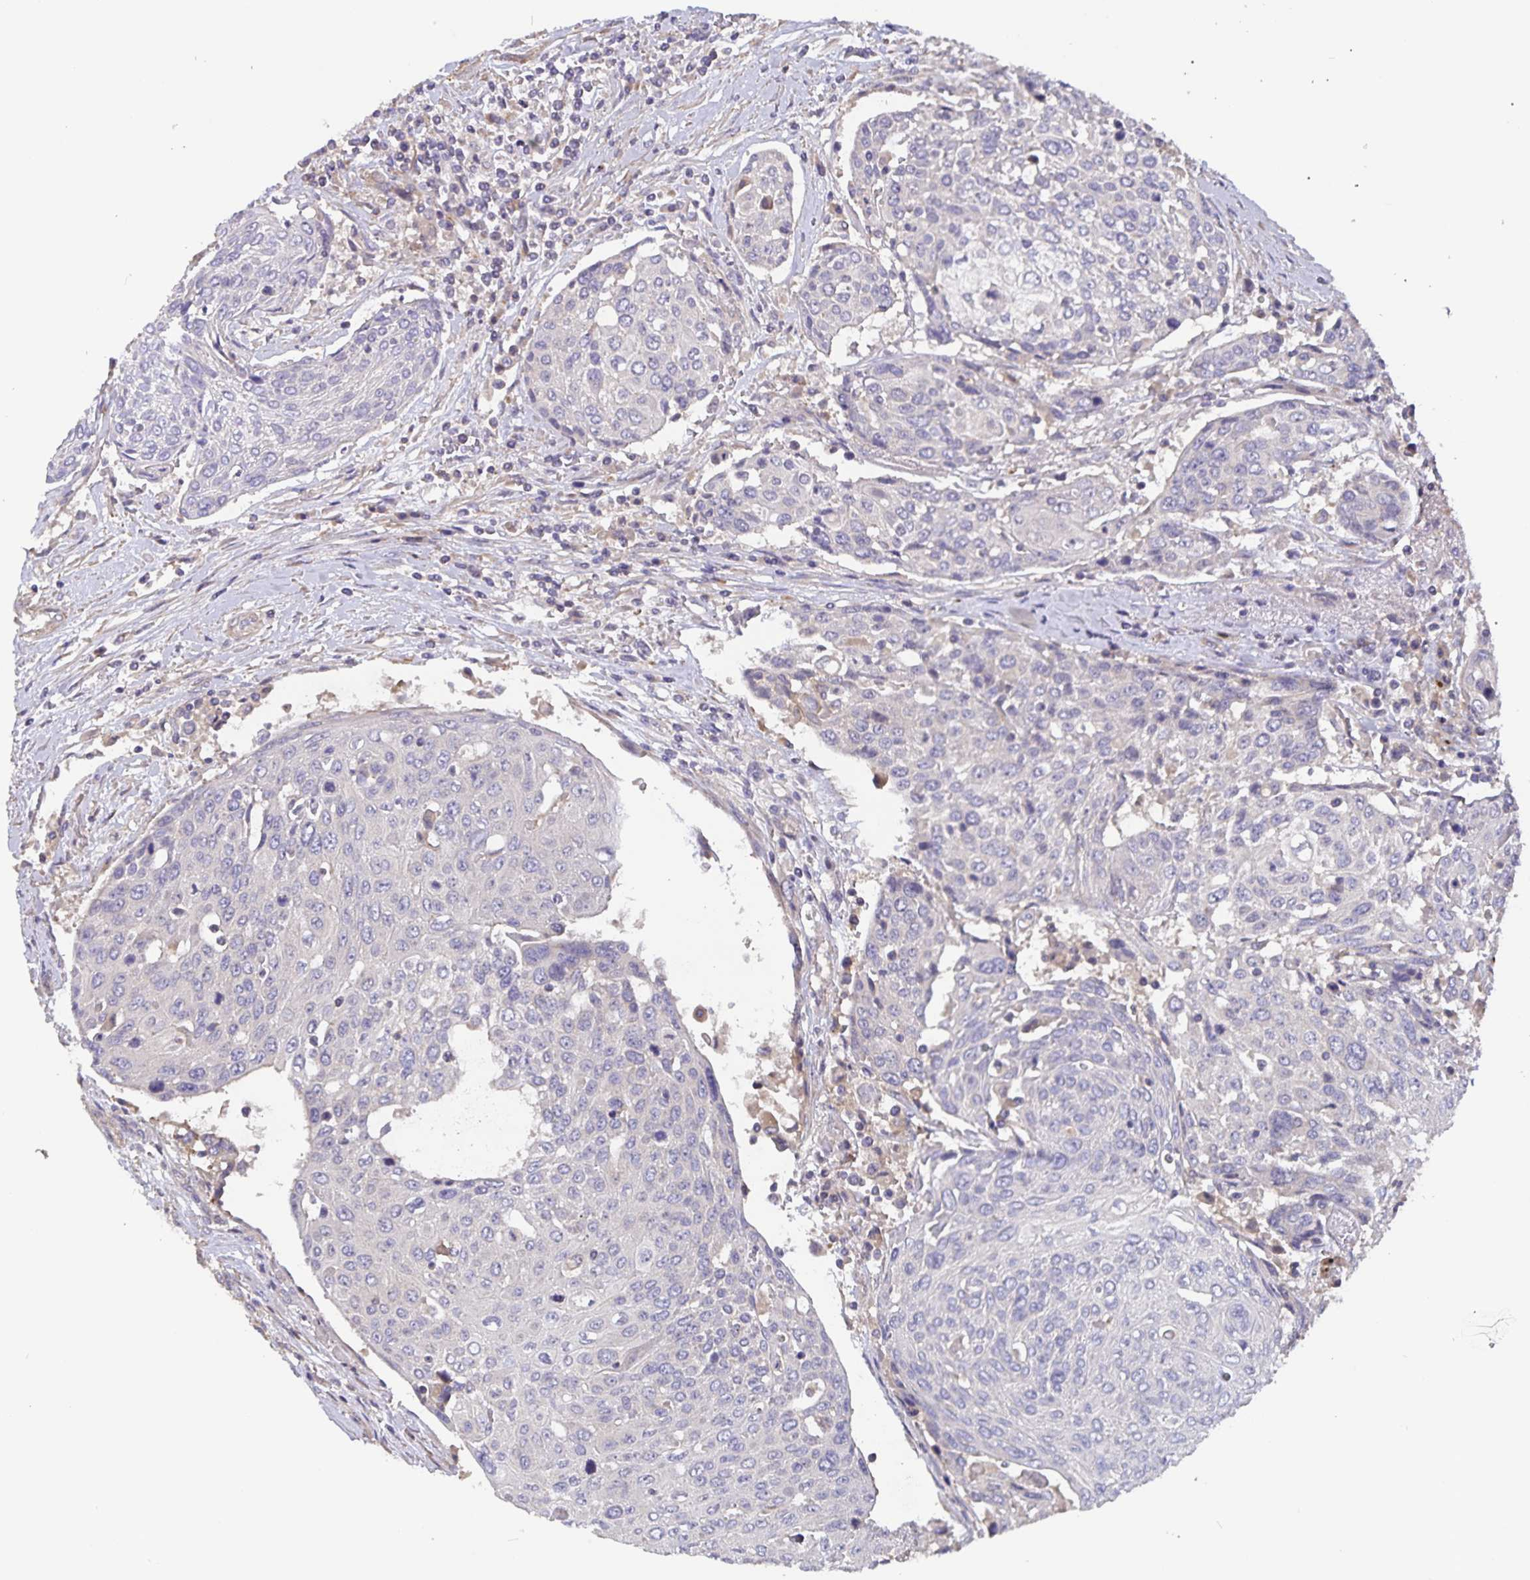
{"staining": {"intensity": "weak", "quantity": "<25%", "location": "cytoplasmic/membranous"}, "tissue": "urothelial cancer", "cell_type": "Tumor cells", "image_type": "cancer", "snomed": [{"axis": "morphology", "description": "Urothelial carcinoma, High grade"}, {"axis": "topography", "description": "Urinary bladder"}], "caption": "IHC histopathology image of urothelial carcinoma (high-grade) stained for a protein (brown), which demonstrates no expression in tumor cells. (Brightfield microscopy of DAB immunohistochemistry (IHC) at high magnification).", "gene": "FBXL16", "patient": {"sex": "female", "age": 70}}